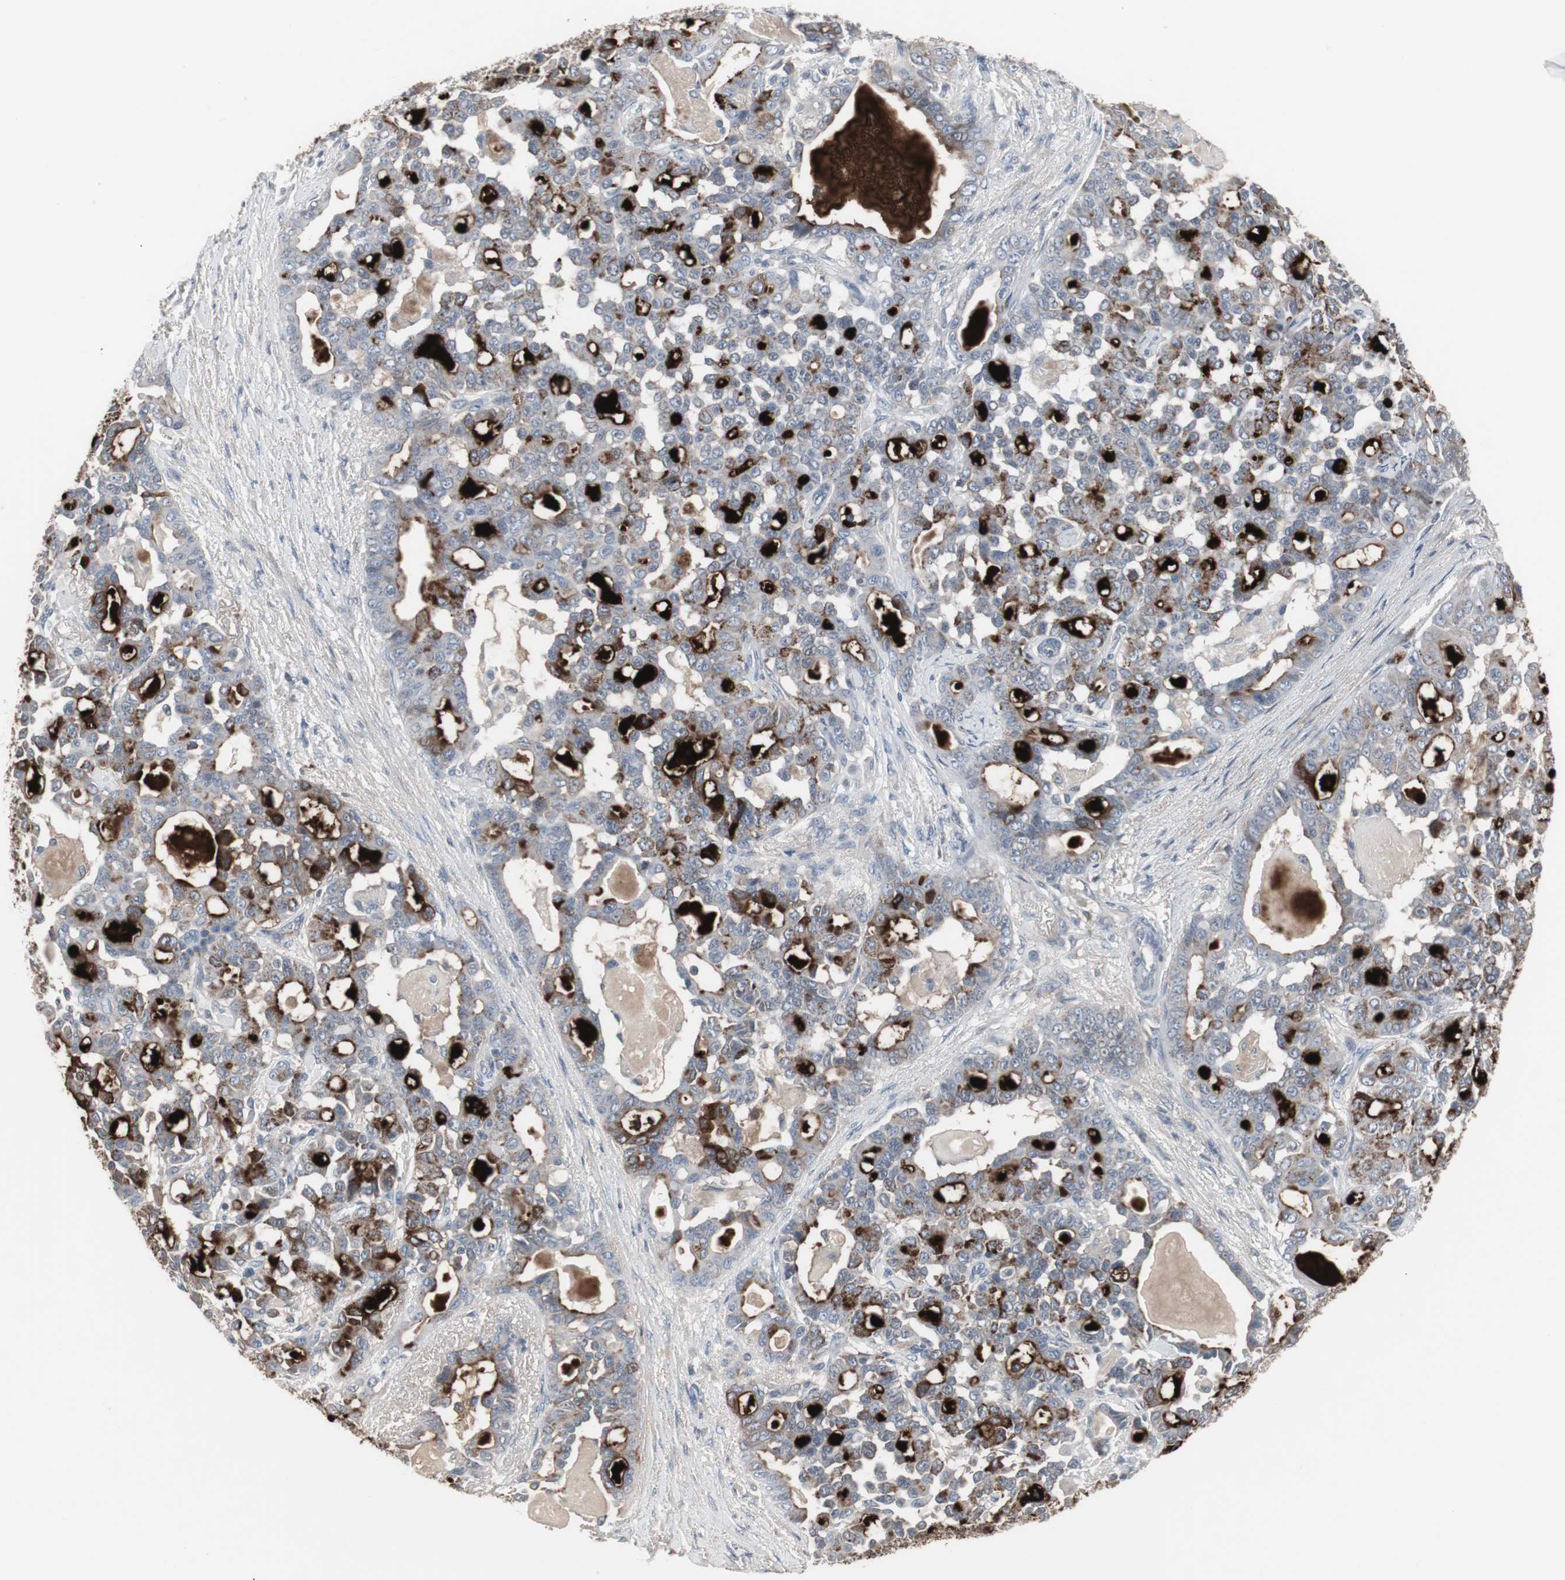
{"staining": {"intensity": "moderate", "quantity": "25%-75%", "location": "cytoplasmic/membranous"}, "tissue": "pancreatic cancer", "cell_type": "Tumor cells", "image_type": "cancer", "snomed": [{"axis": "morphology", "description": "Adenocarcinoma, NOS"}, {"axis": "topography", "description": "Pancreas"}], "caption": "IHC histopathology image of human pancreatic adenocarcinoma stained for a protein (brown), which shows medium levels of moderate cytoplasmic/membranous staining in about 25%-75% of tumor cells.", "gene": "ACAA1", "patient": {"sex": "male", "age": 63}}